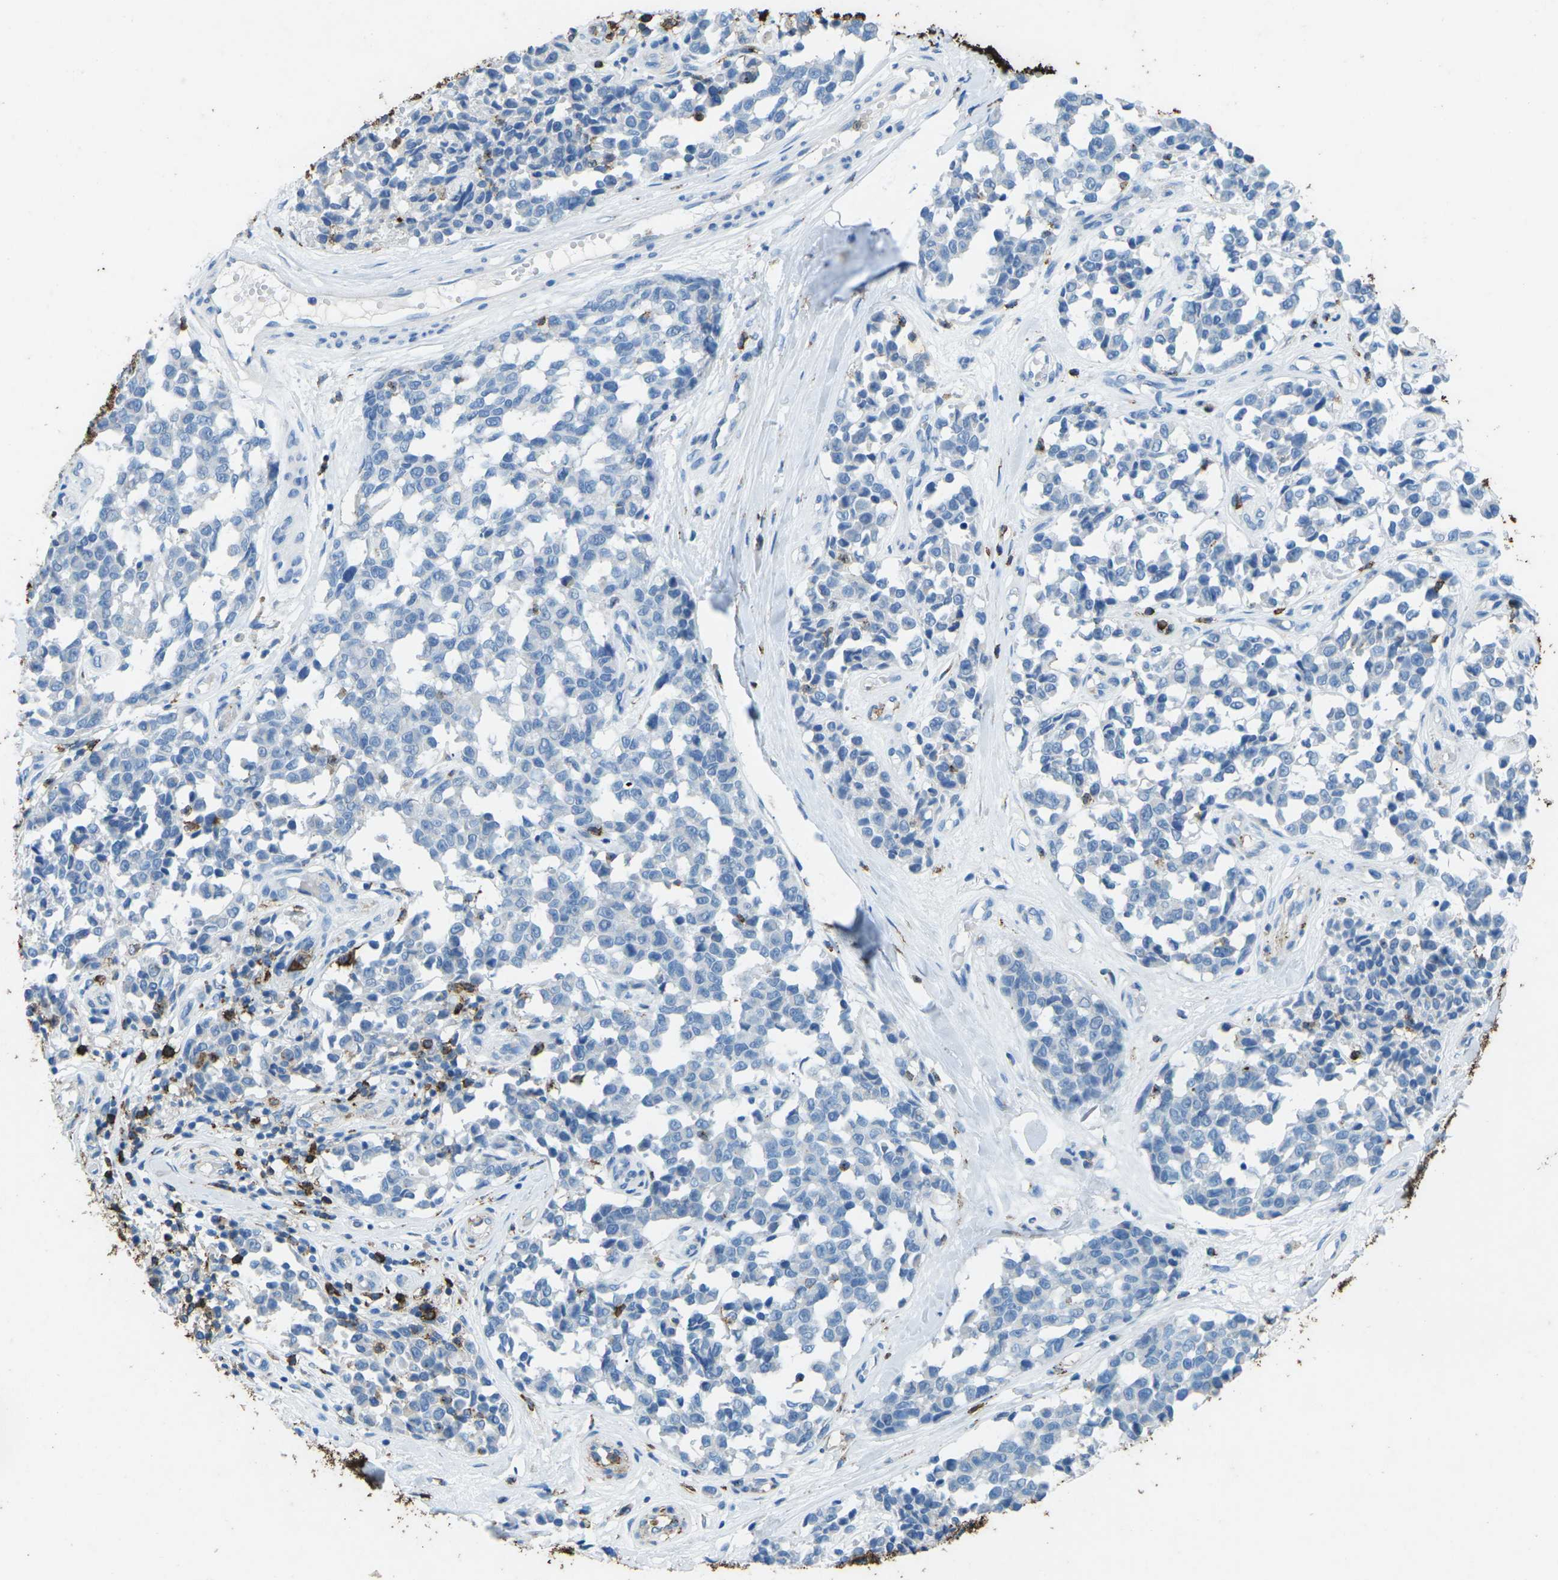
{"staining": {"intensity": "negative", "quantity": "none", "location": "none"}, "tissue": "melanoma", "cell_type": "Tumor cells", "image_type": "cancer", "snomed": [{"axis": "morphology", "description": "Malignant melanoma, NOS"}, {"axis": "topography", "description": "Skin"}], "caption": "The immunohistochemistry (IHC) micrograph has no significant staining in tumor cells of malignant melanoma tissue.", "gene": "CTAGE1", "patient": {"sex": "female", "age": 64}}